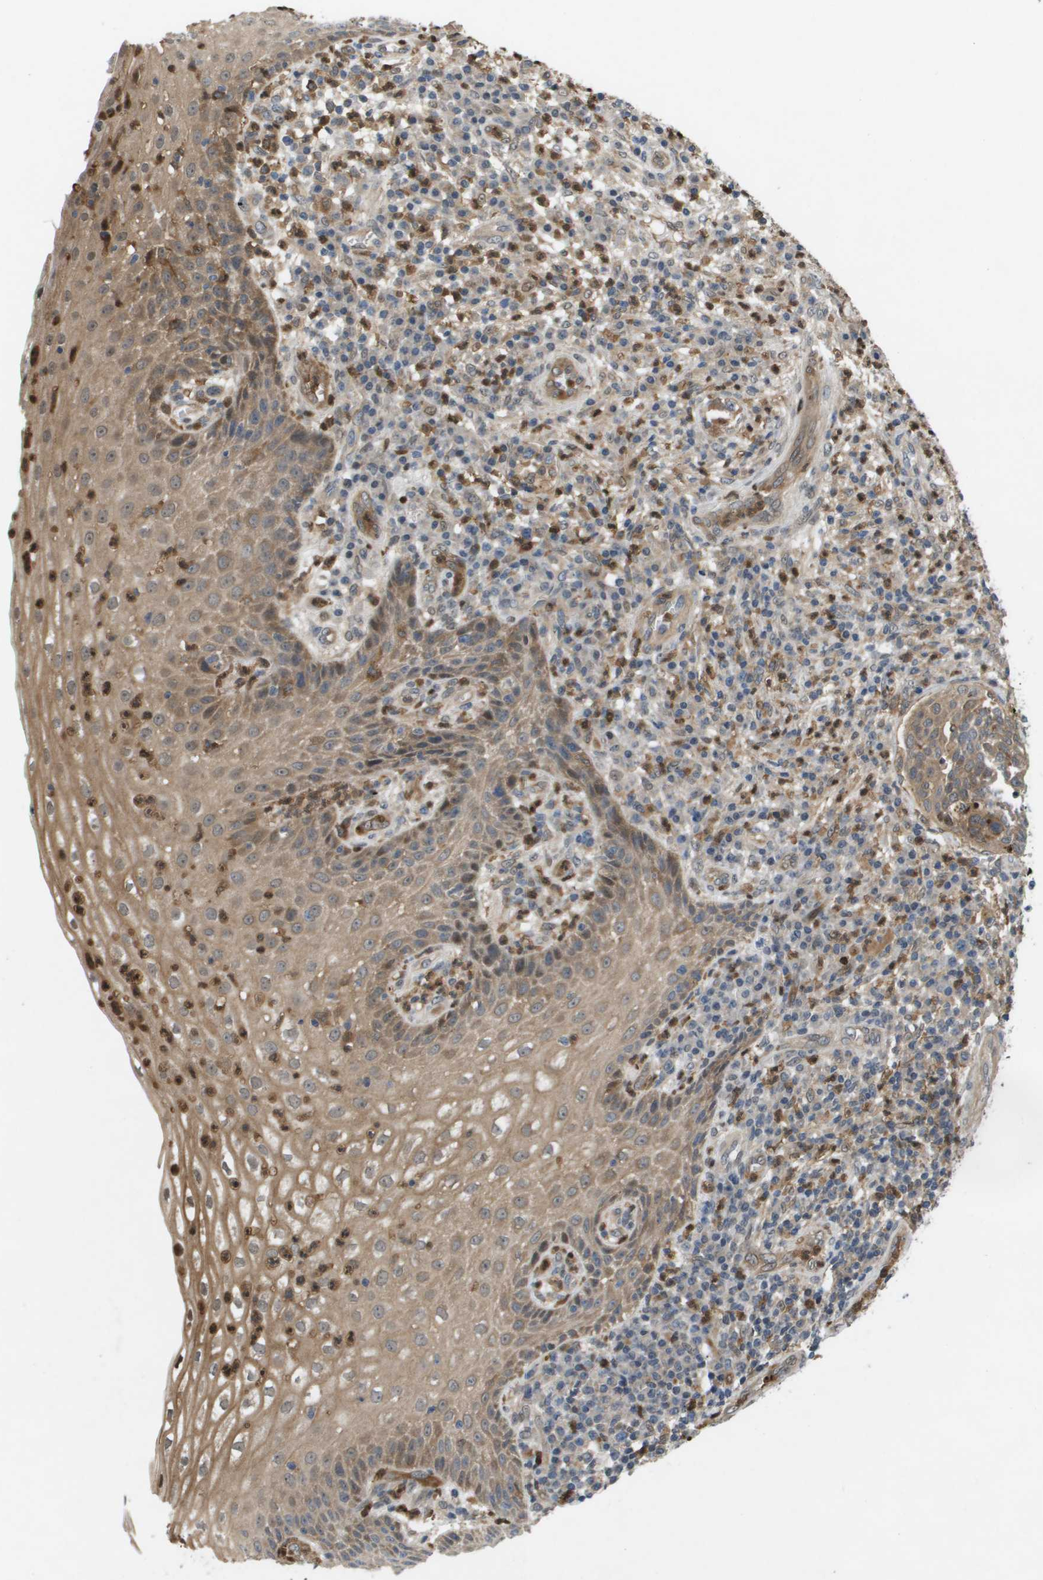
{"staining": {"intensity": "moderate", "quantity": ">75%", "location": "cytoplasmic/membranous,nuclear"}, "tissue": "cervical cancer", "cell_type": "Tumor cells", "image_type": "cancer", "snomed": [{"axis": "morphology", "description": "Squamous cell carcinoma, NOS"}, {"axis": "topography", "description": "Cervix"}], "caption": "An immunohistochemistry micrograph of neoplastic tissue is shown. Protein staining in brown labels moderate cytoplasmic/membranous and nuclear positivity in cervical cancer (squamous cell carcinoma) within tumor cells.", "gene": "PALD1", "patient": {"sex": "female", "age": 34}}